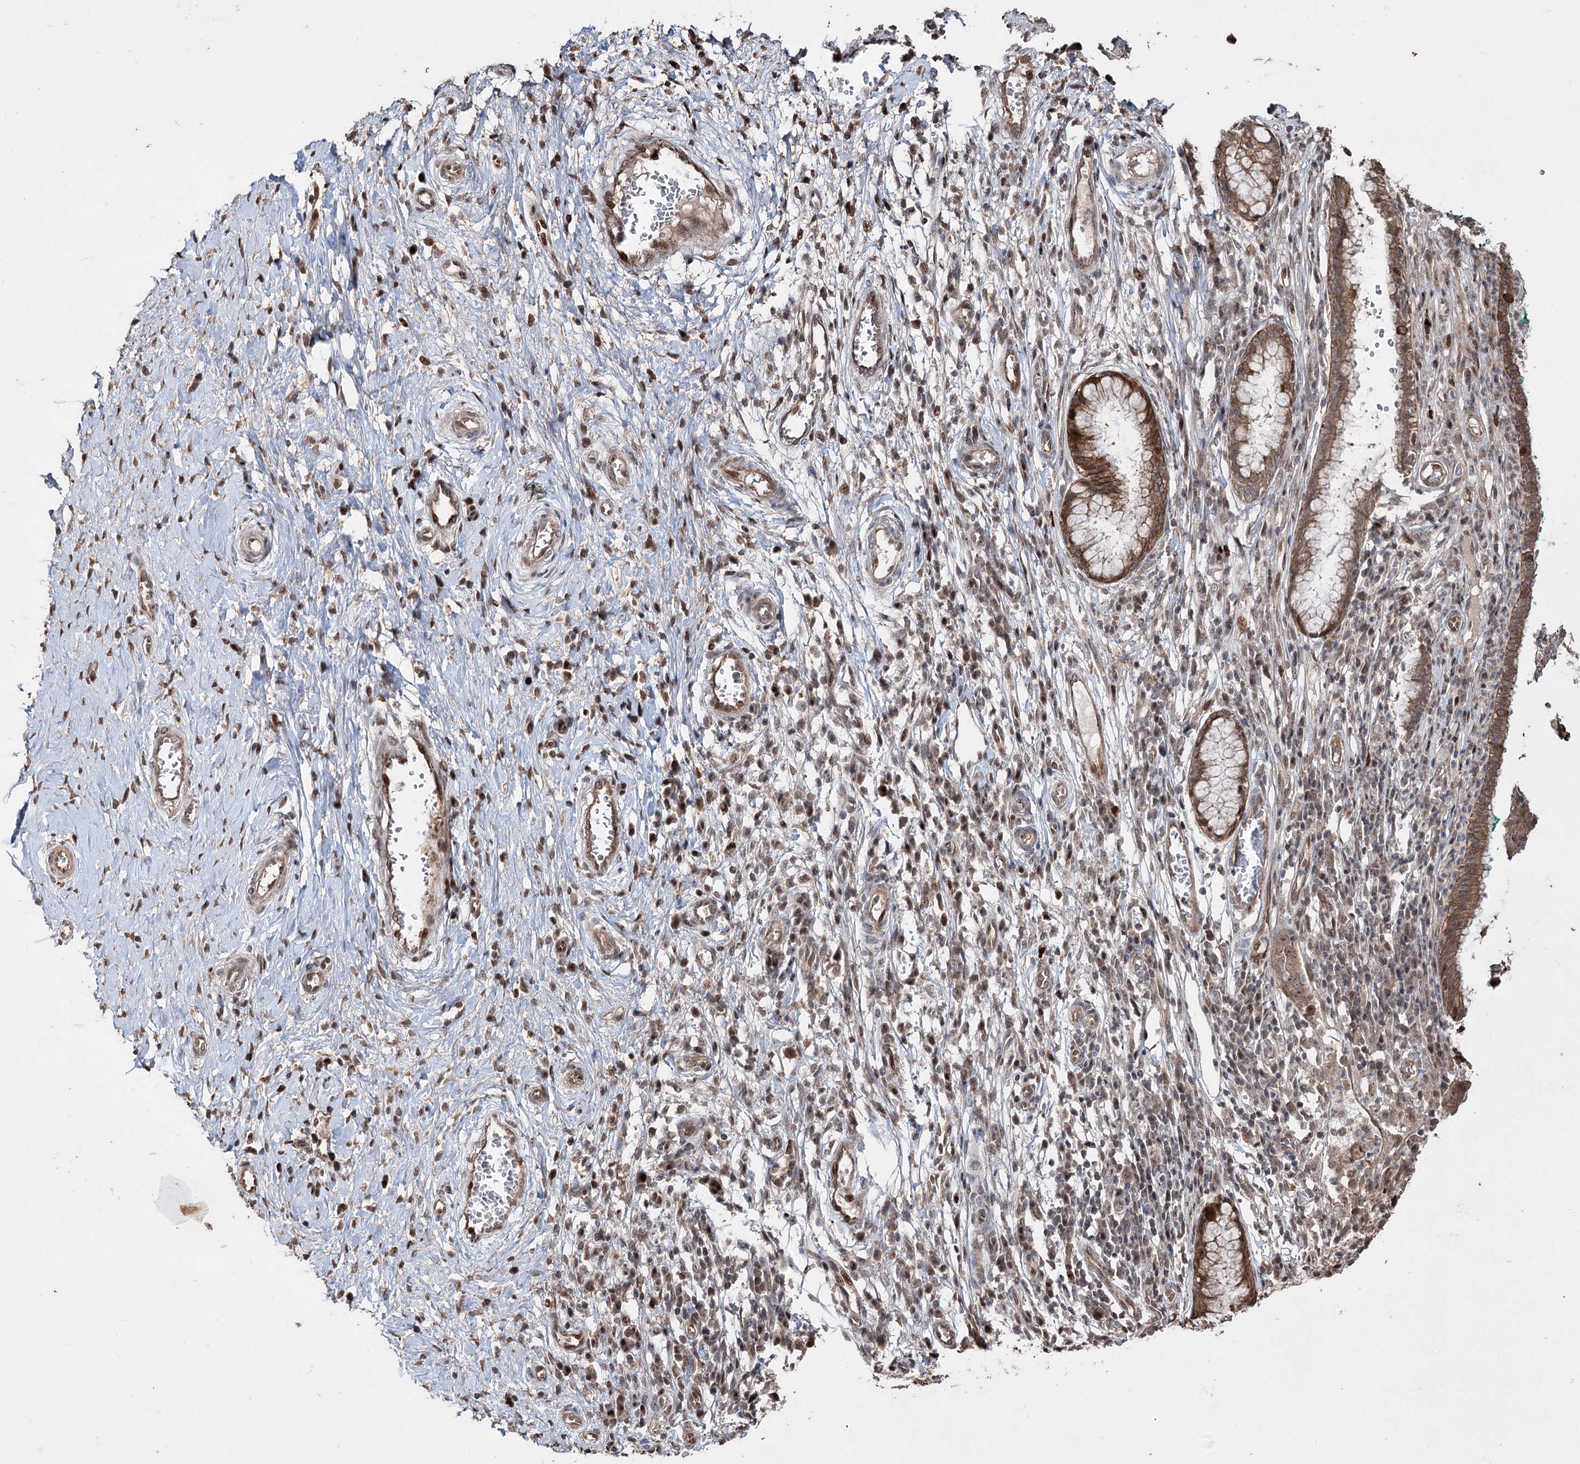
{"staining": {"intensity": "moderate", "quantity": ">75%", "location": "cytoplasmic/membranous,nuclear"}, "tissue": "cervix", "cell_type": "Glandular cells", "image_type": "normal", "snomed": [{"axis": "morphology", "description": "Normal tissue, NOS"}, {"axis": "morphology", "description": "Adenocarcinoma, NOS"}, {"axis": "topography", "description": "Cervix"}], "caption": "Immunohistochemistry (DAB) staining of unremarkable cervix reveals moderate cytoplasmic/membranous,nuclear protein staining in about >75% of glandular cells.", "gene": "CPNE8", "patient": {"sex": "female", "age": 29}}